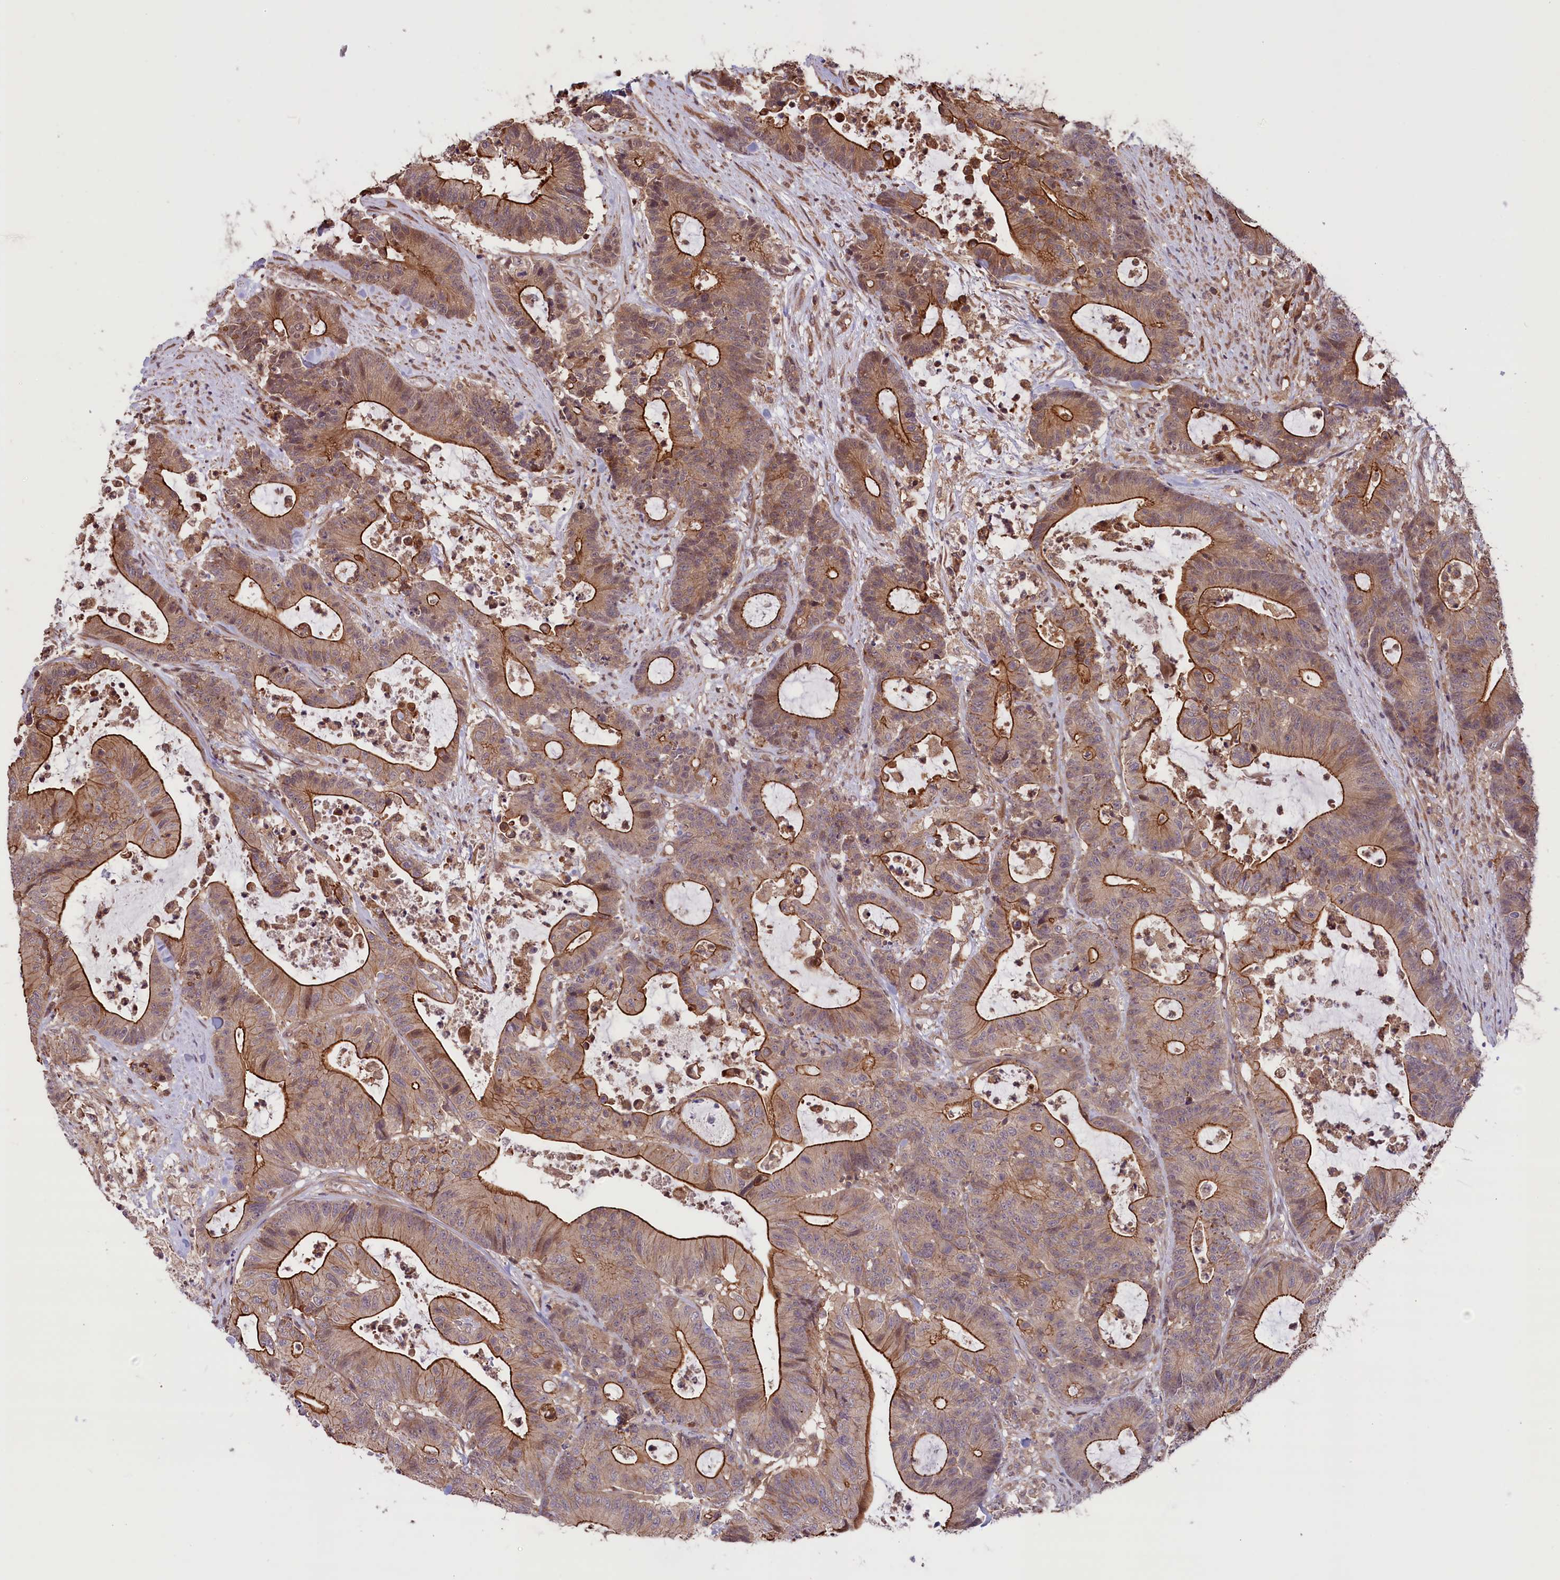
{"staining": {"intensity": "strong", "quantity": ">75%", "location": "cytoplasmic/membranous"}, "tissue": "colorectal cancer", "cell_type": "Tumor cells", "image_type": "cancer", "snomed": [{"axis": "morphology", "description": "Adenocarcinoma, NOS"}, {"axis": "topography", "description": "Colon"}], "caption": "An immunohistochemistry (IHC) photomicrograph of tumor tissue is shown. Protein staining in brown shows strong cytoplasmic/membranous positivity in colorectal cancer (adenocarcinoma) within tumor cells.", "gene": "RIC8A", "patient": {"sex": "female", "age": 84}}